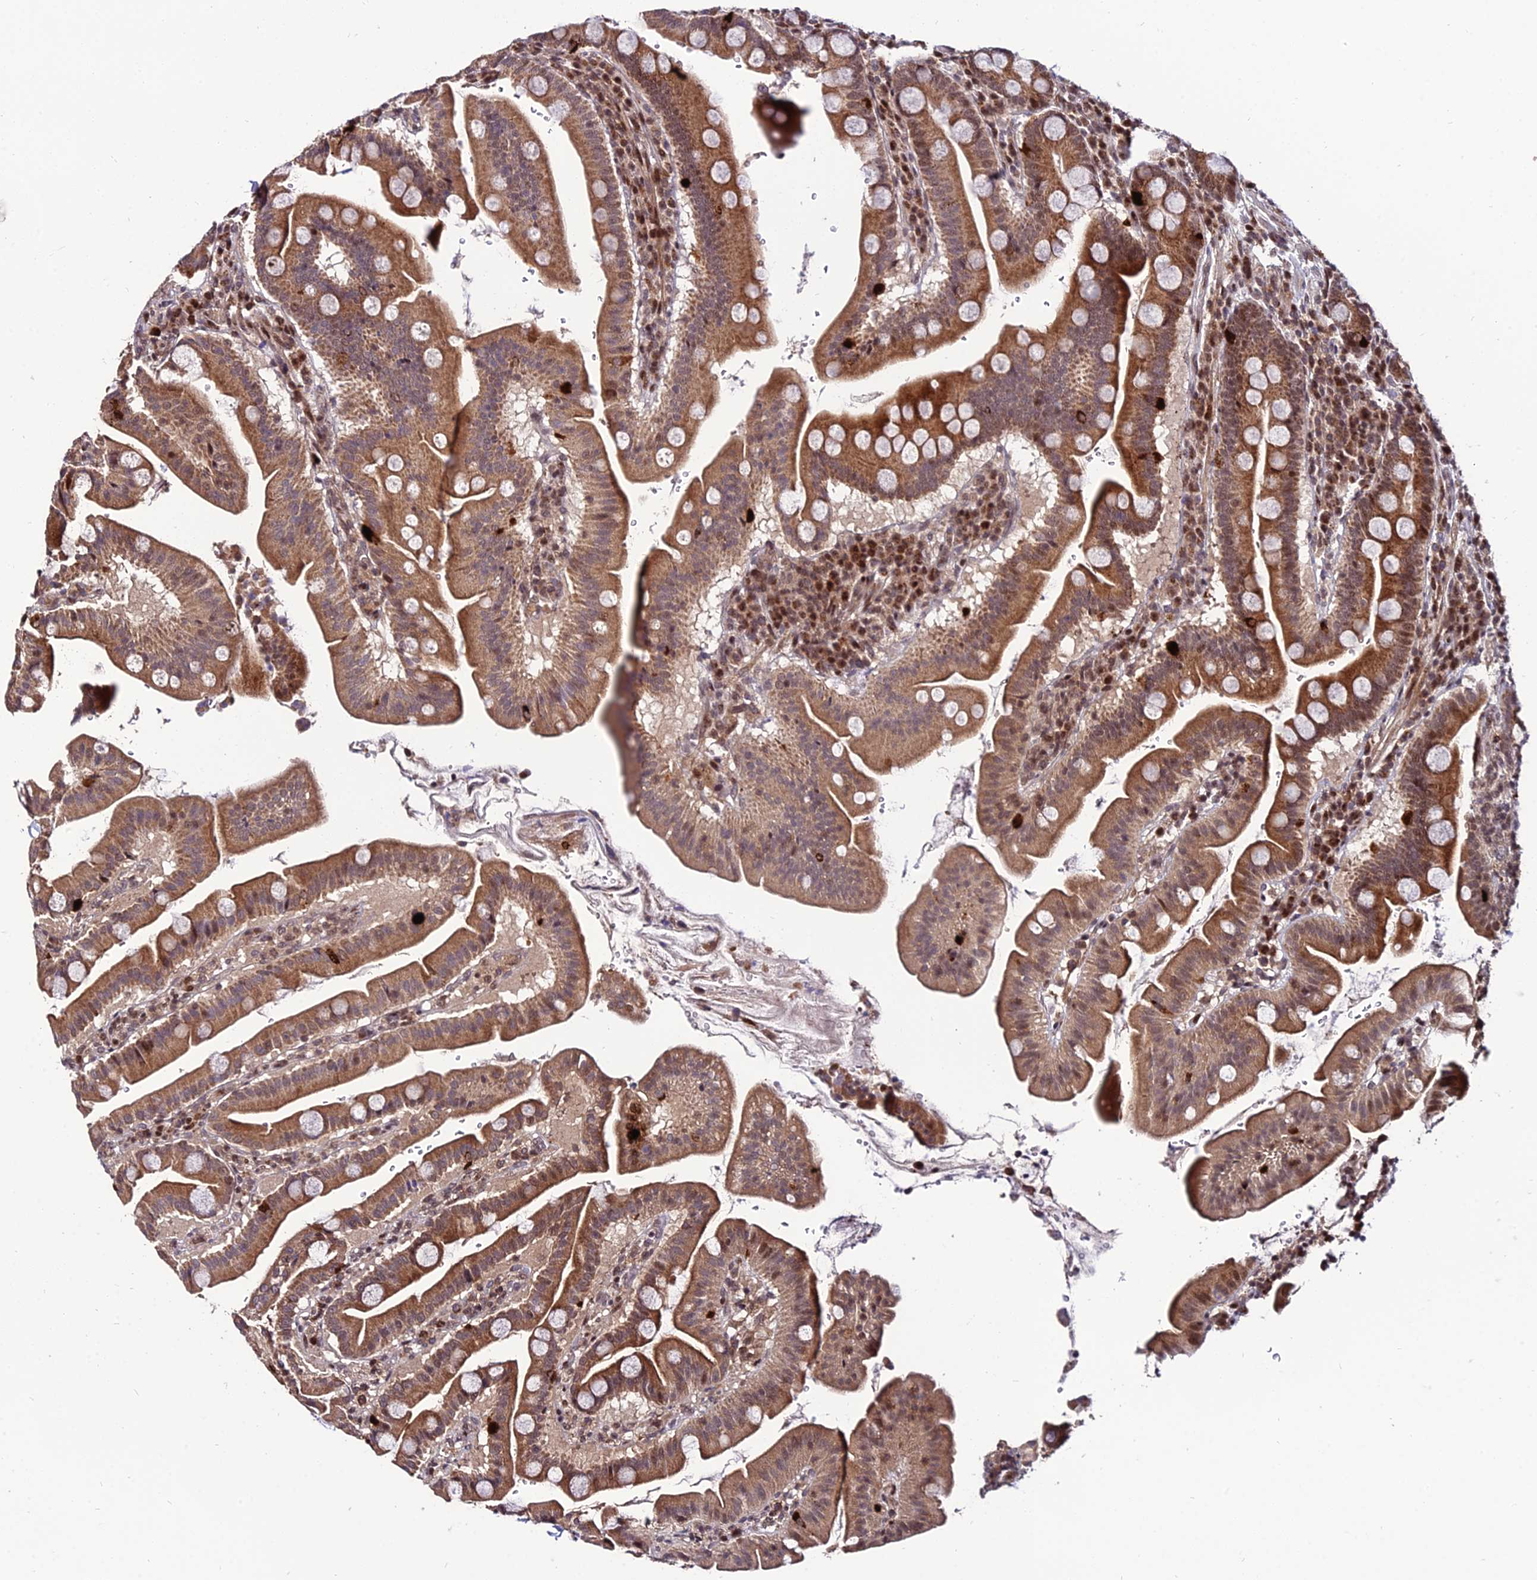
{"staining": {"intensity": "moderate", "quantity": ">75%", "location": "cytoplasmic/membranous,nuclear"}, "tissue": "duodenum", "cell_type": "Glandular cells", "image_type": "normal", "snomed": [{"axis": "morphology", "description": "Normal tissue, NOS"}, {"axis": "morphology", "description": "Adenocarcinoma, NOS"}, {"axis": "topography", "description": "Pancreas"}, {"axis": "topography", "description": "Duodenum"}], "caption": "IHC of unremarkable duodenum shows medium levels of moderate cytoplasmic/membranous,nuclear positivity in about >75% of glandular cells.", "gene": "CIB3", "patient": {"sex": "male", "age": 50}}